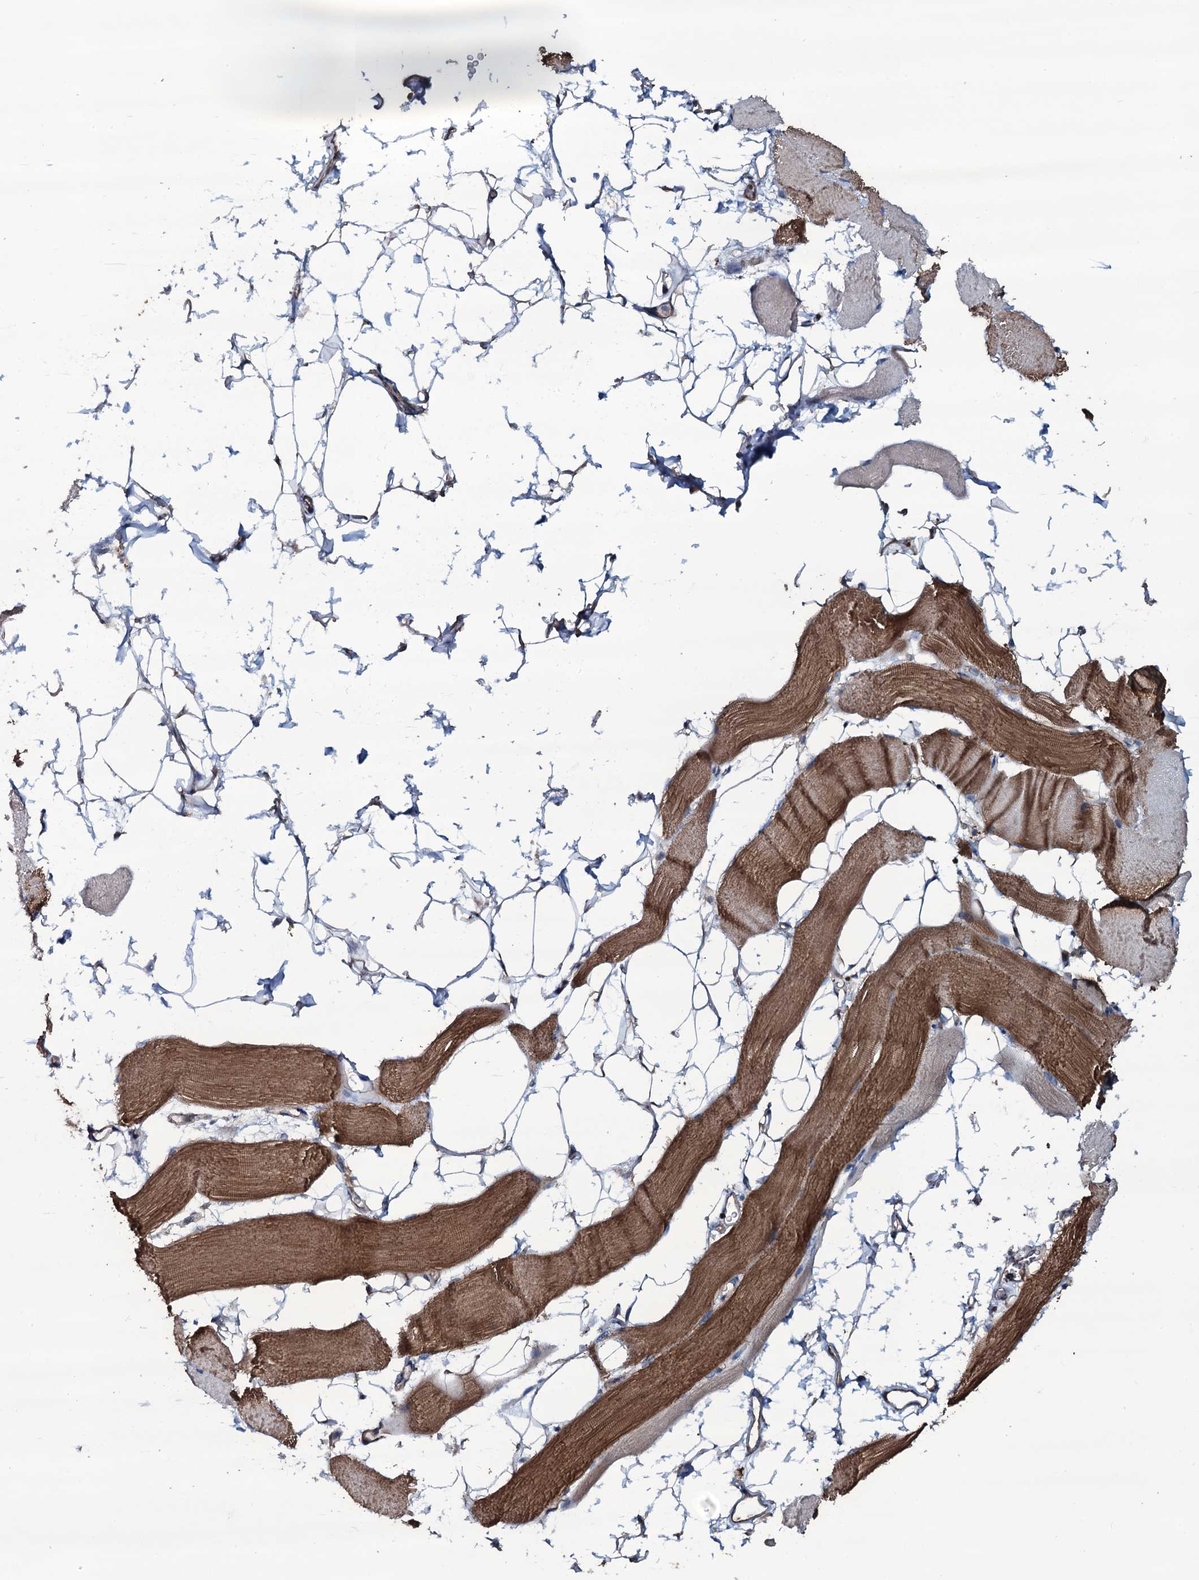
{"staining": {"intensity": "strong", "quantity": "25%-75%", "location": "cytoplasmic/membranous"}, "tissue": "skeletal muscle", "cell_type": "Myocytes", "image_type": "normal", "snomed": [{"axis": "morphology", "description": "Normal tissue, NOS"}, {"axis": "topography", "description": "Skeletal muscle"}, {"axis": "topography", "description": "Parathyroid gland"}], "caption": "Immunohistochemical staining of benign skeletal muscle displays high levels of strong cytoplasmic/membranous staining in approximately 25%-75% of myocytes. The protein of interest is shown in brown color, while the nuclei are stained blue.", "gene": "WIPF3", "patient": {"sex": "female", "age": 37}}